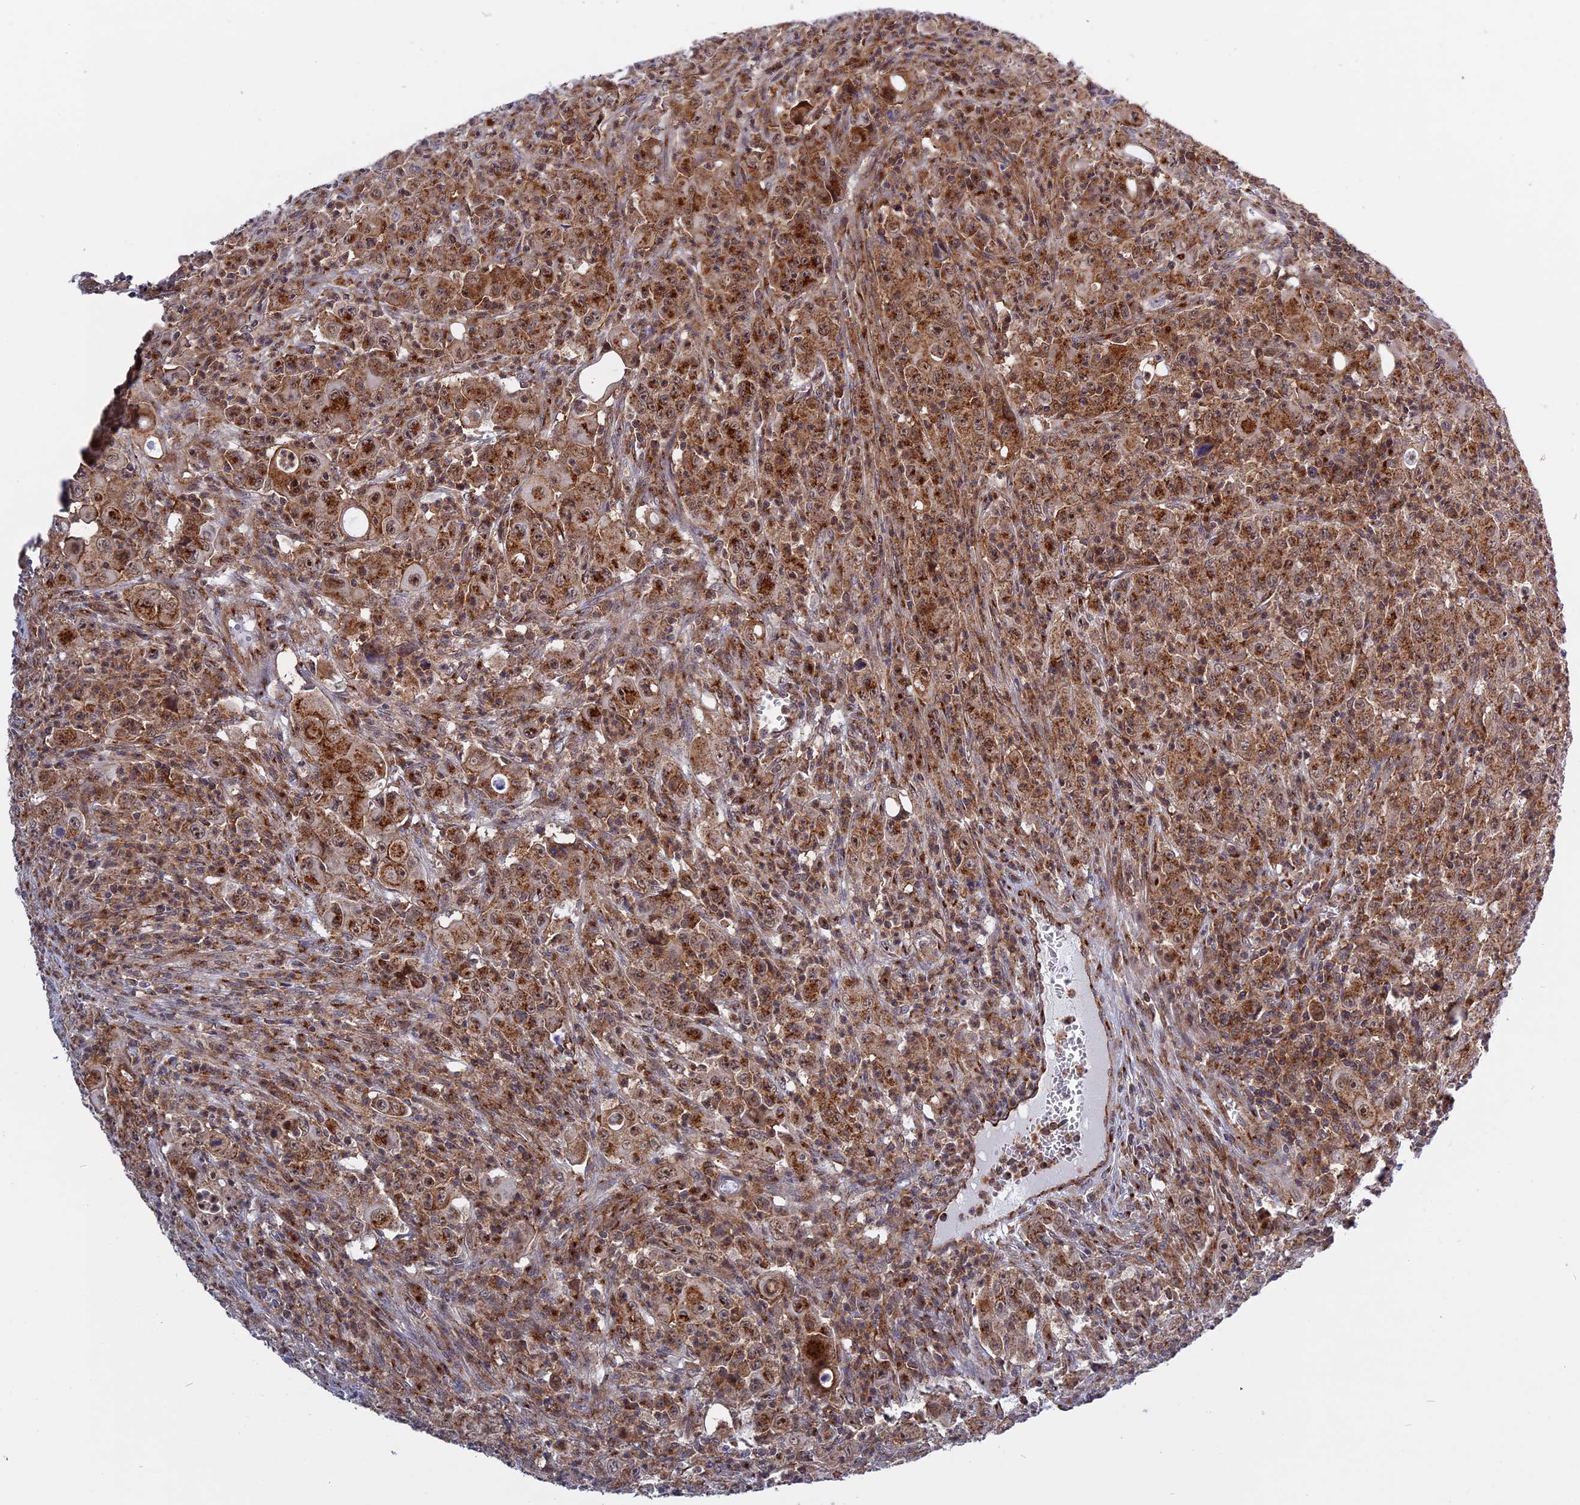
{"staining": {"intensity": "strong", "quantity": ">75%", "location": "cytoplasmic/membranous"}, "tissue": "colorectal cancer", "cell_type": "Tumor cells", "image_type": "cancer", "snomed": [{"axis": "morphology", "description": "Adenocarcinoma, NOS"}, {"axis": "topography", "description": "Colon"}], "caption": "Immunohistochemical staining of human colorectal cancer reveals high levels of strong cytoplasmic/membranous protein expression in approximately >75% of tumor cells. (DAB IHC, brown staining for protein, blue staining for nuclei).", "gene": "CLINT1", "patient": {"sex": "male", "age": 51}}